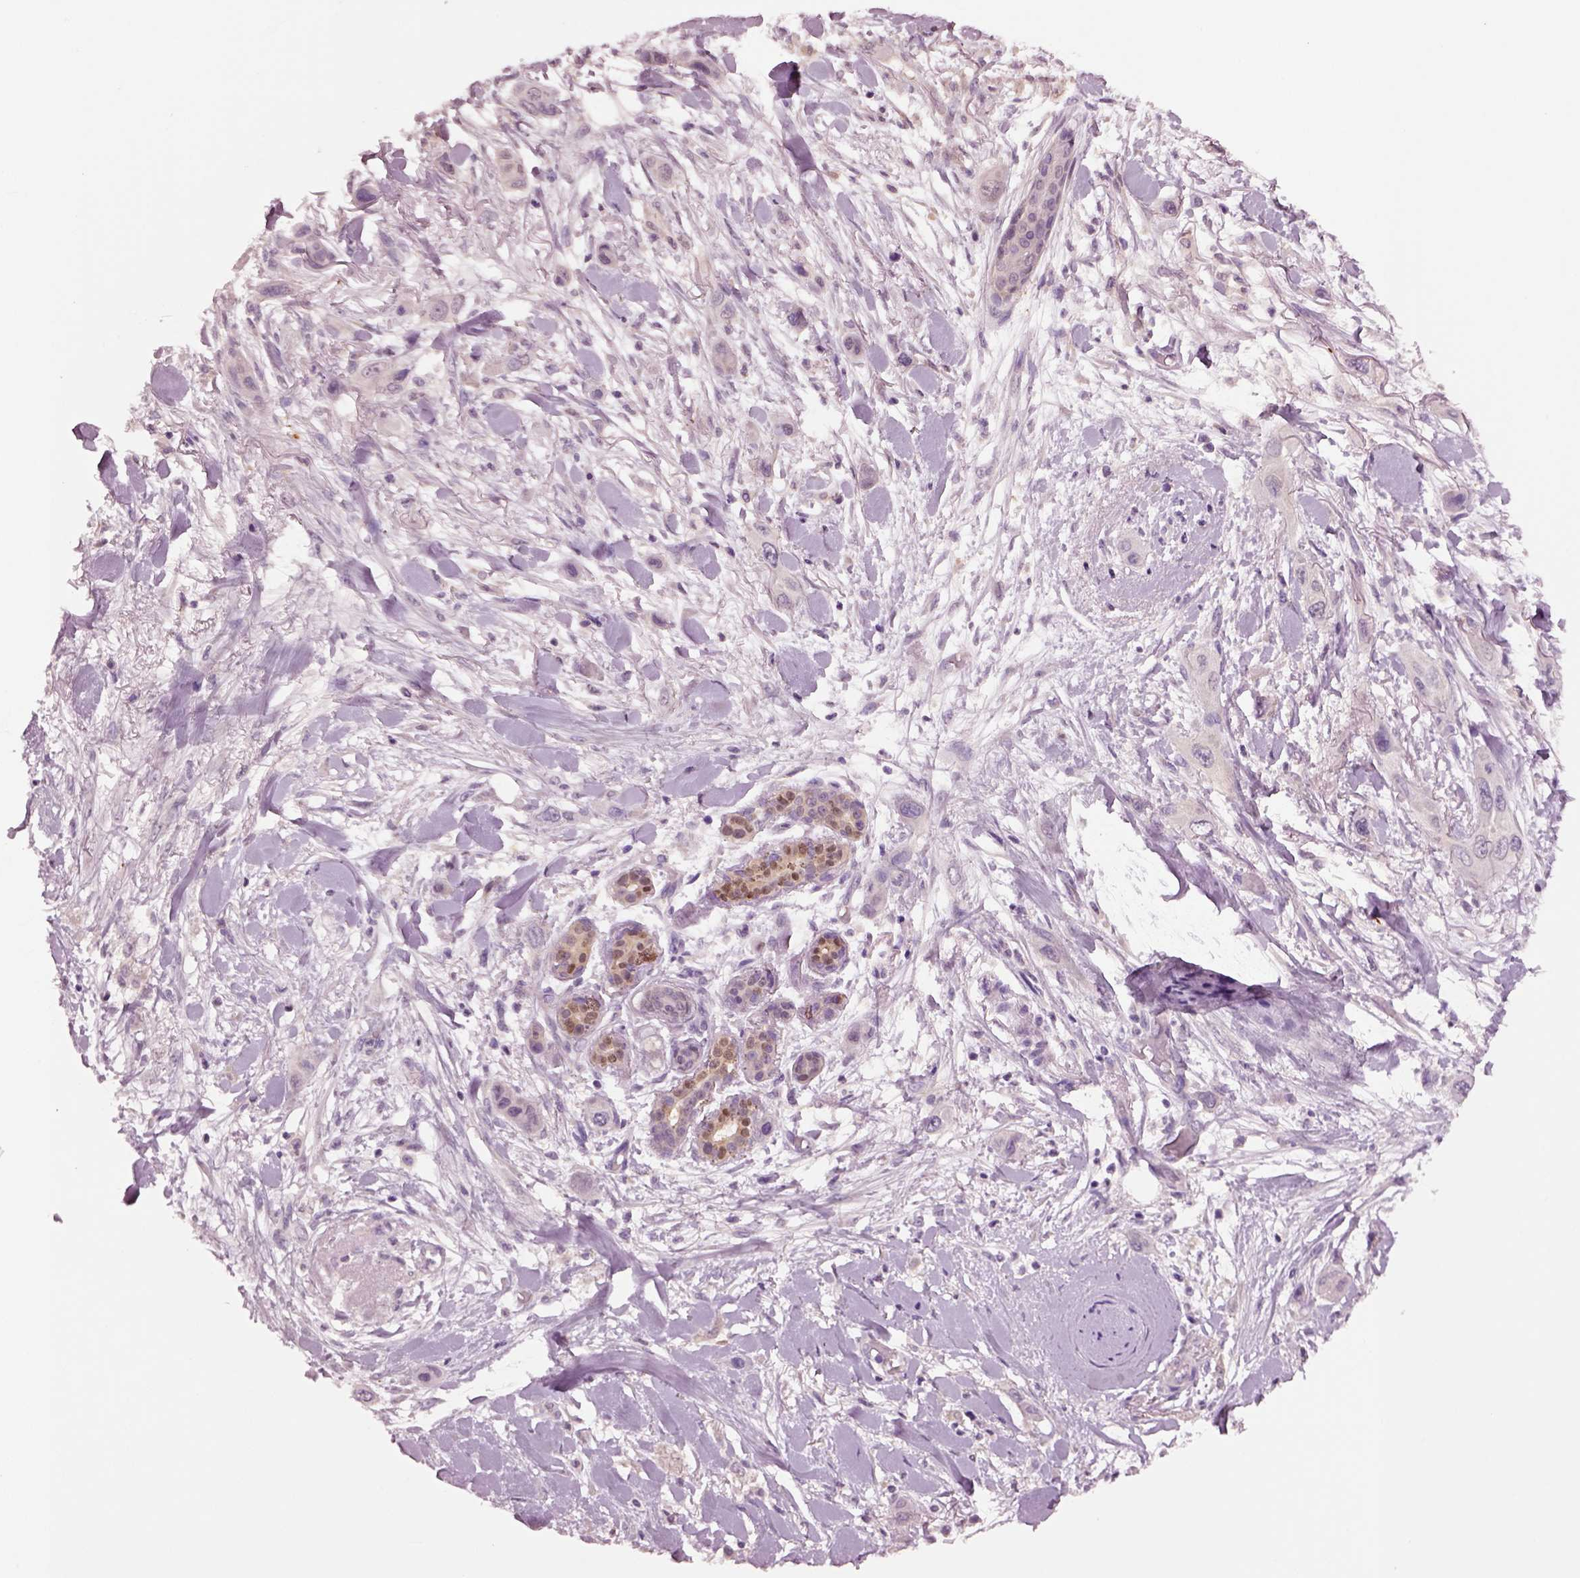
{"staining": {"intensity": "negative", "quantity": "none", "location": "none"}, "tissue": "skin cancer", "cell_type": "Tumor cells", "image_type": "cancer", "snomed": [{"axis": "morphology", "description": "Squamous cell carcinoma, NOS"}, {"axis": "topography", "description": "Skin"}], "caption": "Tumor cells show no significant expression in skin cancer.", "gene": "CLPSL1", "patient": {"sex": "male", "age": 79}}